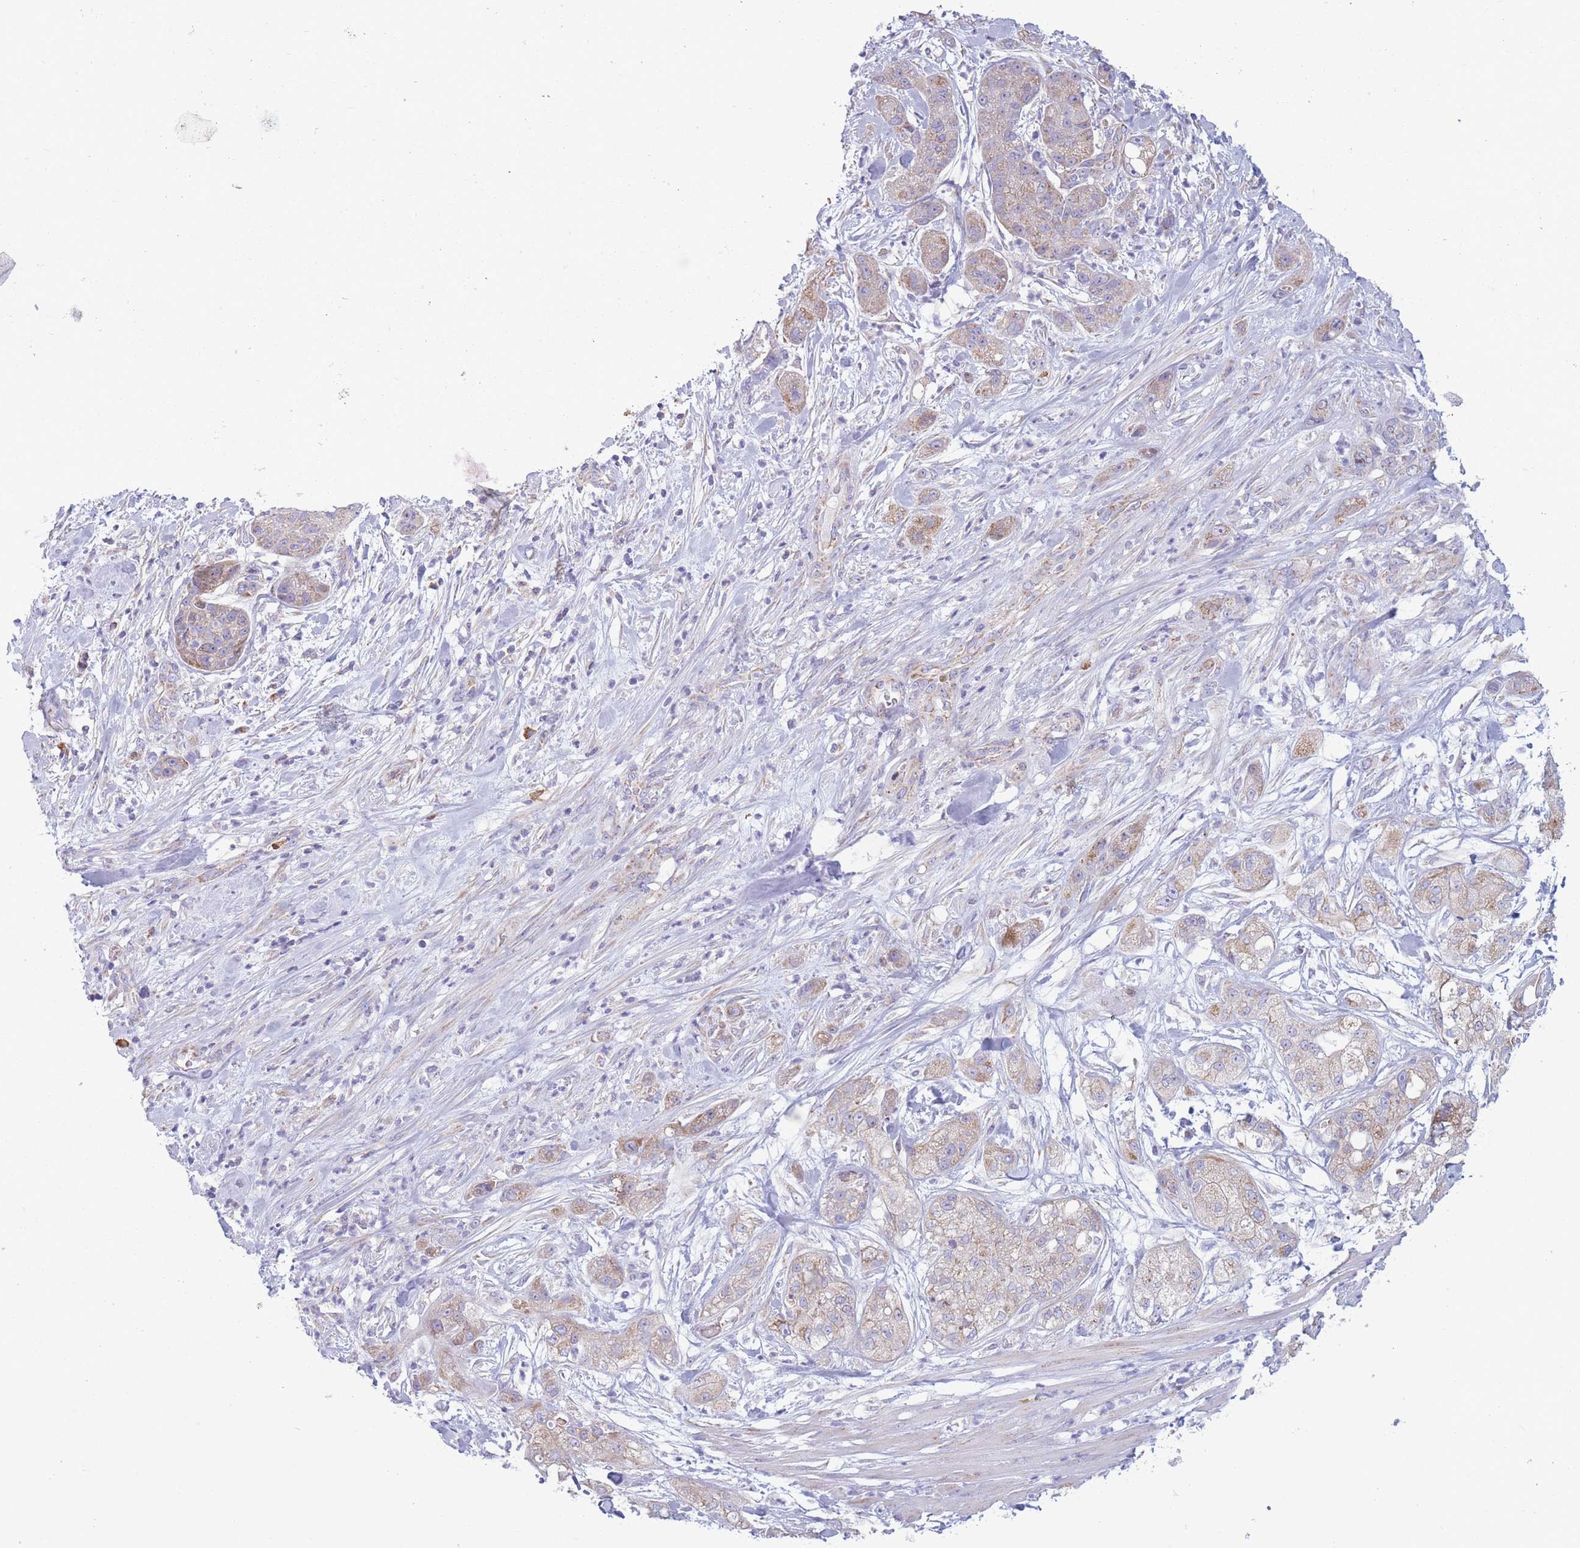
{"staining": {"intensity": "weak", "quantity": ">75%", "location": "cytoplasmic/membranous"}, "tissue": "pancreatic cancer", "cell_type": "Tumor cells", "image_type": "cancer", "snomed": [{"axis": "morphology", "description": "Adenocarcinoma, NOS"}, {"axis": "topography", "description": "Pancreas"}], "caption": "IHC photomicrograph of pancreatic cancer (adenocarcinoma) stained for a protein (brown), which reveals low levels of weak cytoplasmic/membranous expression in approximately >75% of tumor cells.", "gene": "PDHA1", "patient": {"sex": "female", "age": 78}}